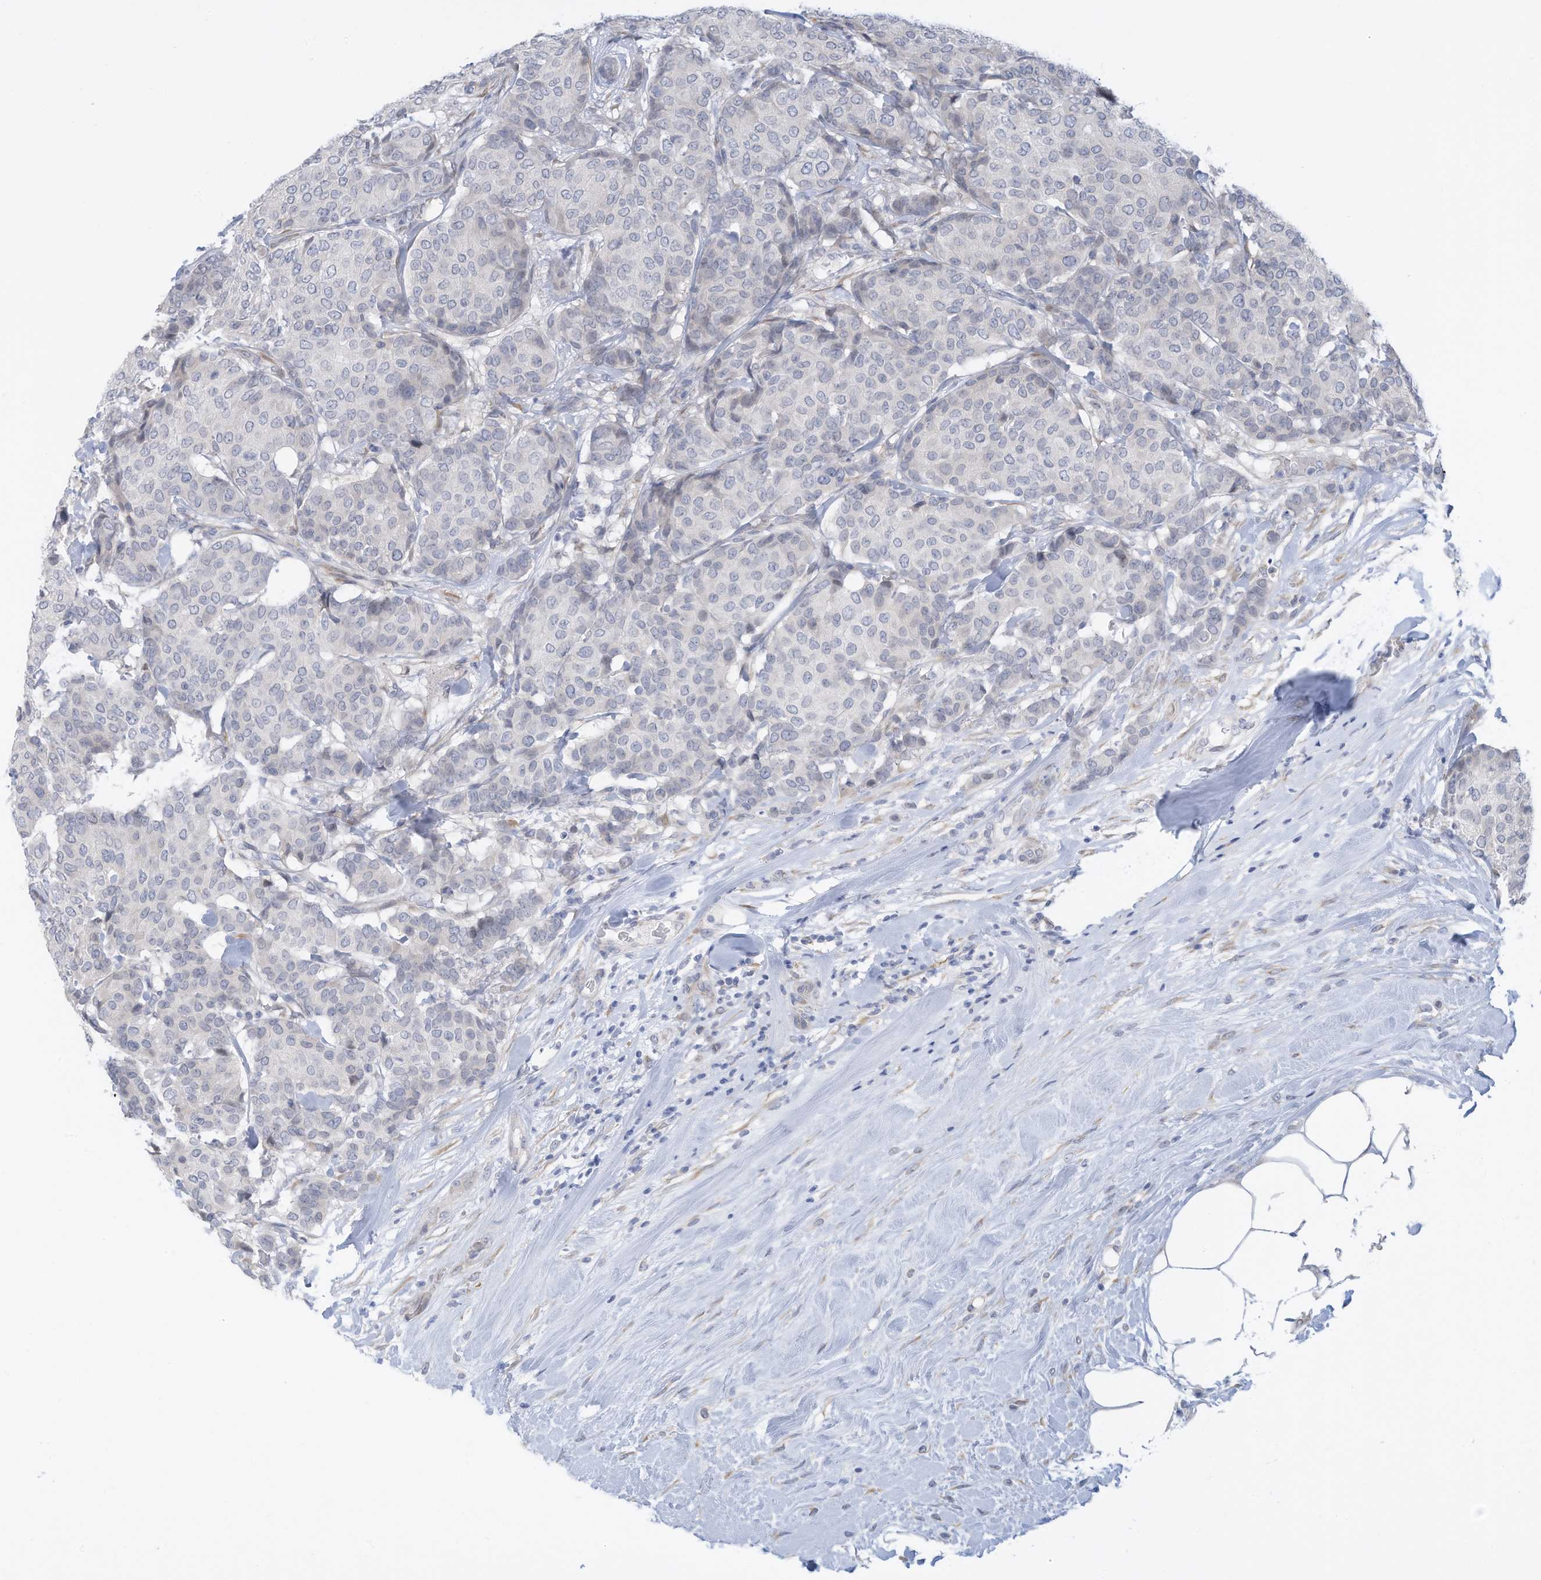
{"staining": {"intensity": "negative", "quantity": "none", "location": "none"}, "tissue": "breast cancer", "cell_type": "Tumor cells", "image_type": "cancer", "snomed": [{"axis": "morphology", "description": "Duct carcinoma"}, {"axis": "topography", "description": "Breast"}], "caption": "This is an immunohistochemistry (IHC) micrograph of breast cancer (invasive ductal carcinoma). There is no positivity in tumor cells.", "gene": "ZNF292", "patient": {"sex": "female", "age": 75}}